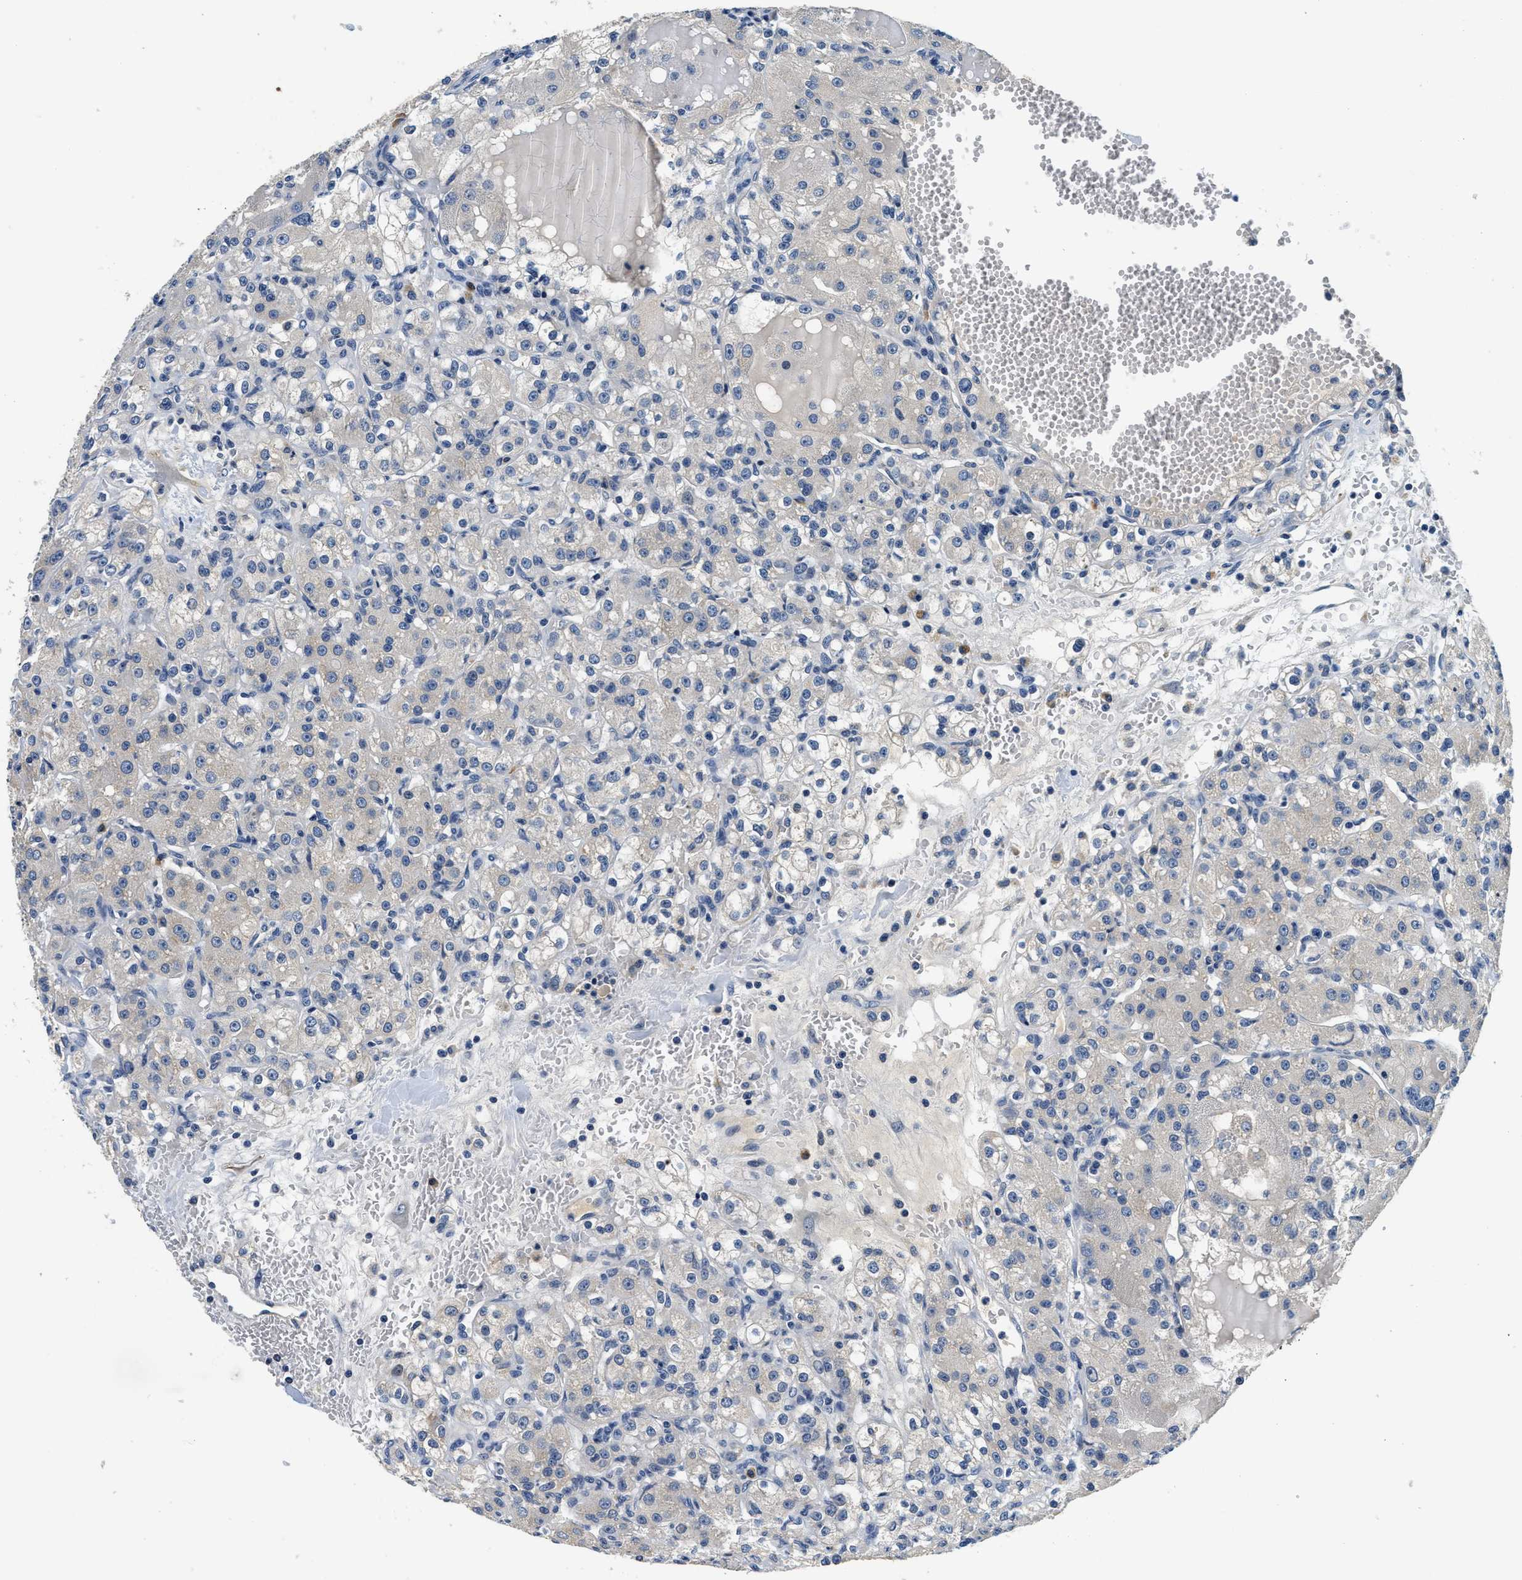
{"staining": {"intensity": "negative", "quantity": "none", "location": "none"}, "tissue": "renal cancer", "cell_type": "Tumor cells", "image_type": "cancer", "snomed": [{"axis": "morphology", "description": "Normal tissue, NOS"}, {"axis": "morphology", "description": "Adenocarcinoma, NOS"}, {"axis": "topography", "description": "Kidney"}], "caption": "Human renal adenocarcinoma stained for a protein using immunohistochemistry (IHC) shows no positivity in tumor cells.", "gene": "ALDH3A2", "patient": {"sex": "male", "age": 61}}